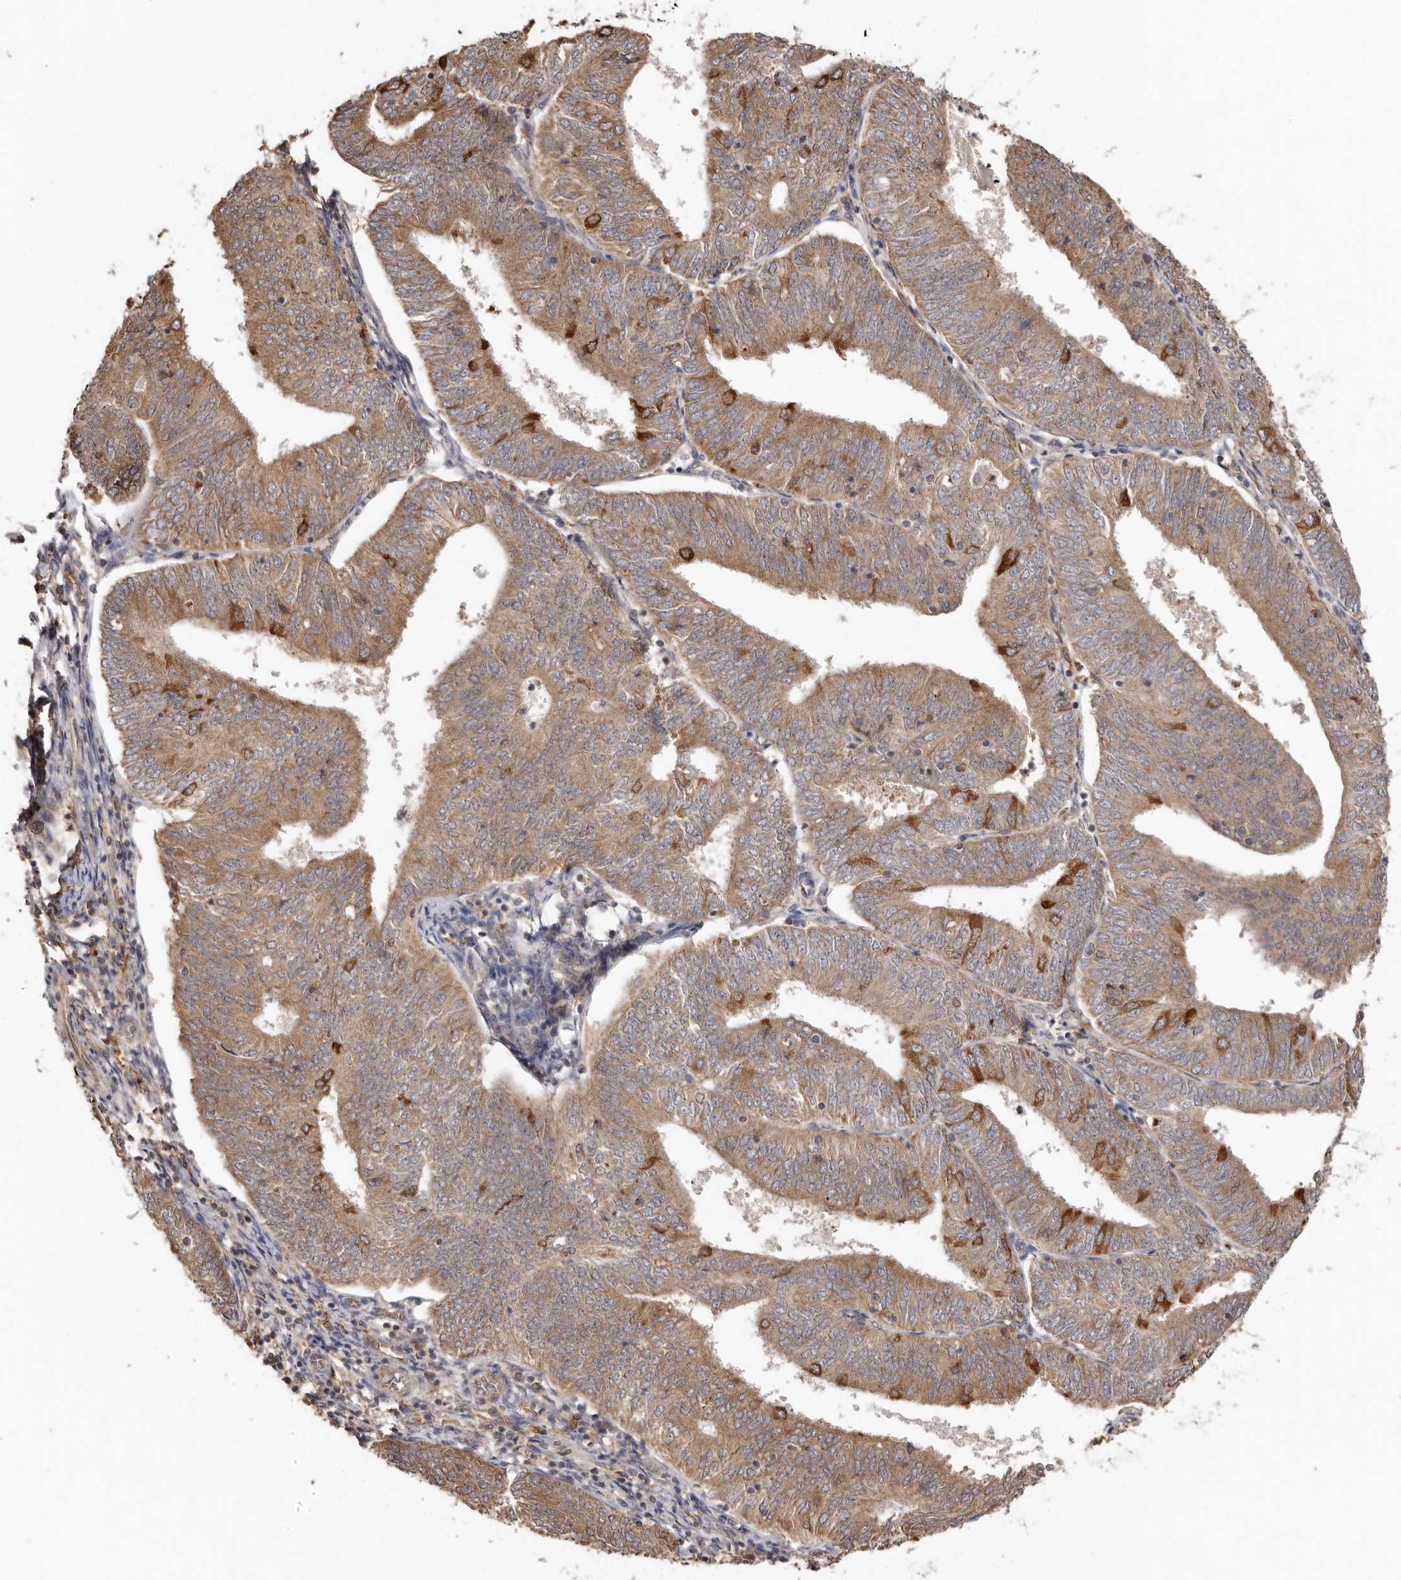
{"staining": {"intensity": "moderate", "quantity": ">75%", "location": "cytoplasmic/membranous"}, "tissue": "endometrial cancer", "cell_type": "Tumor cells", "image_type": "cancer", "snomed": [{"axis": "morphology", "description": "Adenocarcinoma, NOS"}, {"axis": "topography", "description": "Endometrium"}], "caption": "Adenocarcinoma (endometrial) stained with immunohistochemistry displays moderate cytoplasmic/membranous expression in approximately >75% of tumor cells.", "gene": "RSPO2", "patient": {"sex": "female", "age": 58}}